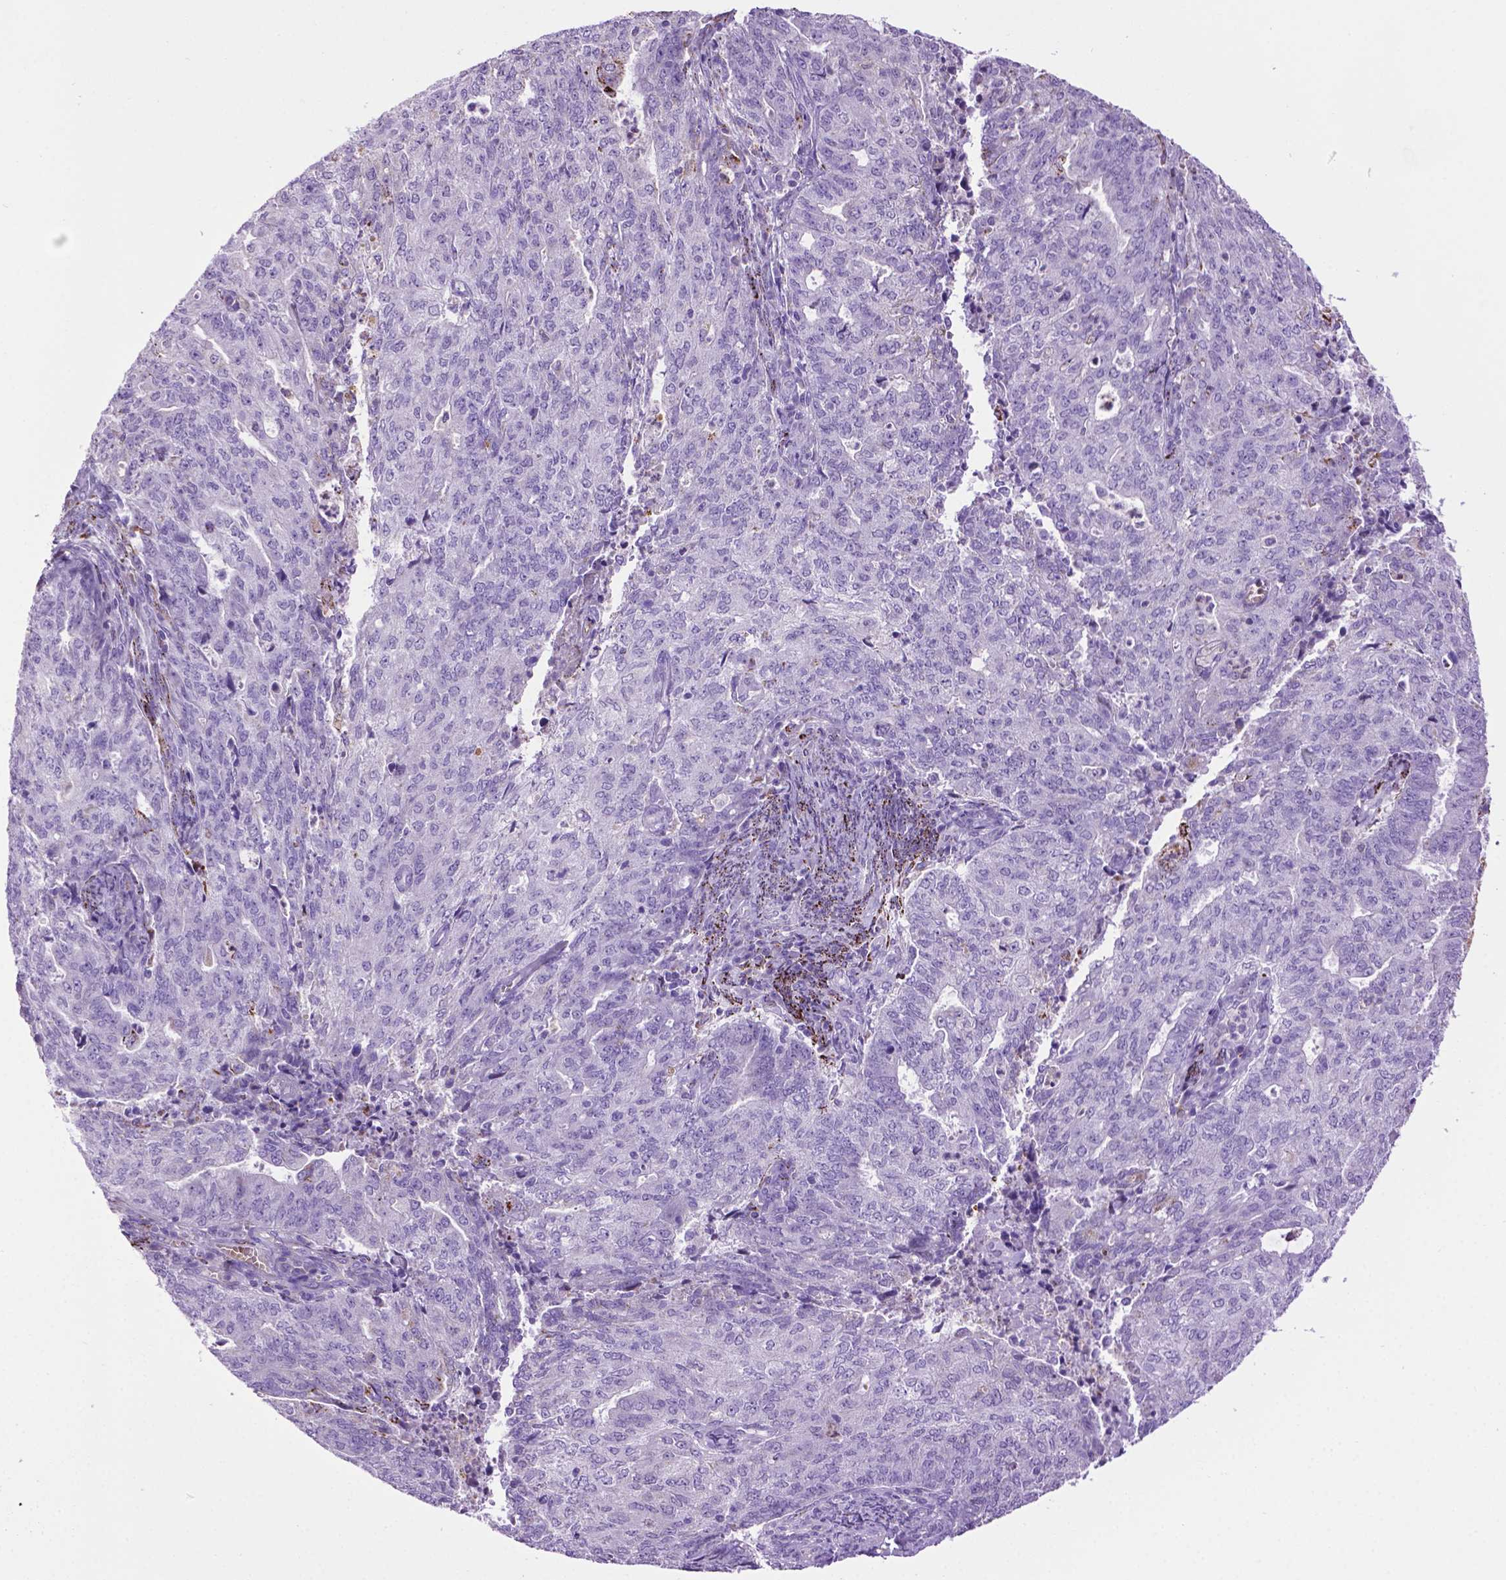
{"staining": {"intensity": "negative", "quantity": "none", "location": "none"}, "tissue": "endometrial cancer", "cell_type": "Tumor cells", "image_type": "cancer", "snomed": [{"axis": "morphology", "description": "Adenocarcinoma, NOS"}, {"axis": "topography", "description": "Endometrium"}], "caption": "This is a histopathology image of IHC staining of endometrial adenocarcinoma, which shows no positivity in tumor cells.", "gene": "TMEM132E", "patient": {"sex": "female", "age": 82}}